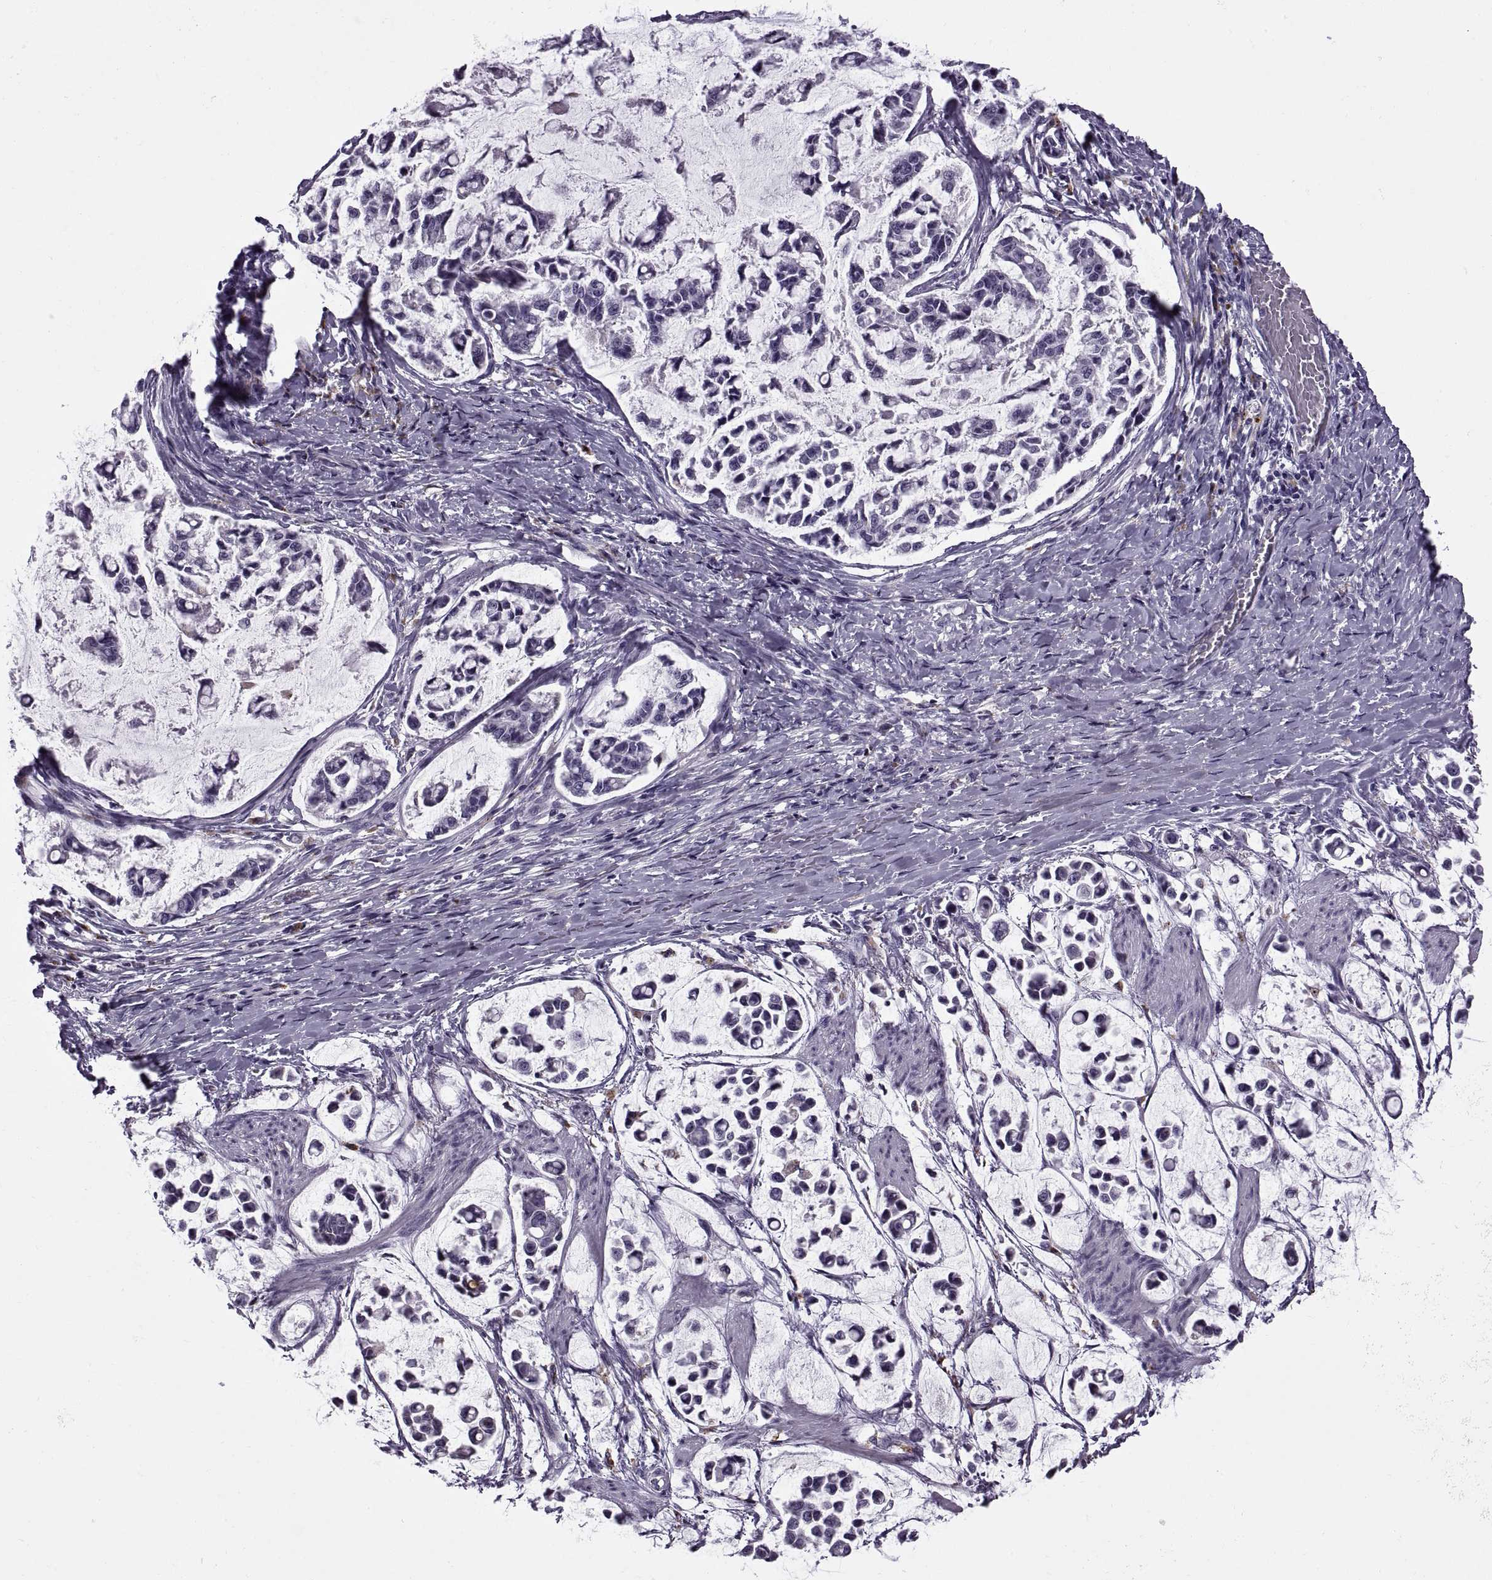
{"staining": {"intensity": "negative", "quantity": "none", "location": "none"}, "tissue": "stomach cancer", "cell_type": "Tumor cells", "image_type": "cancer", "snomed": [{"axis": "morphology", "description": "Adenocarcinoma, NOS"}, {"axis": "topography", "description": "Stomach"}], "caption": "Tumor cells are negative for protein expression in human stomach cancer.", "gene": "CALCR", "patient": {"sex": "male", "age": 82}}